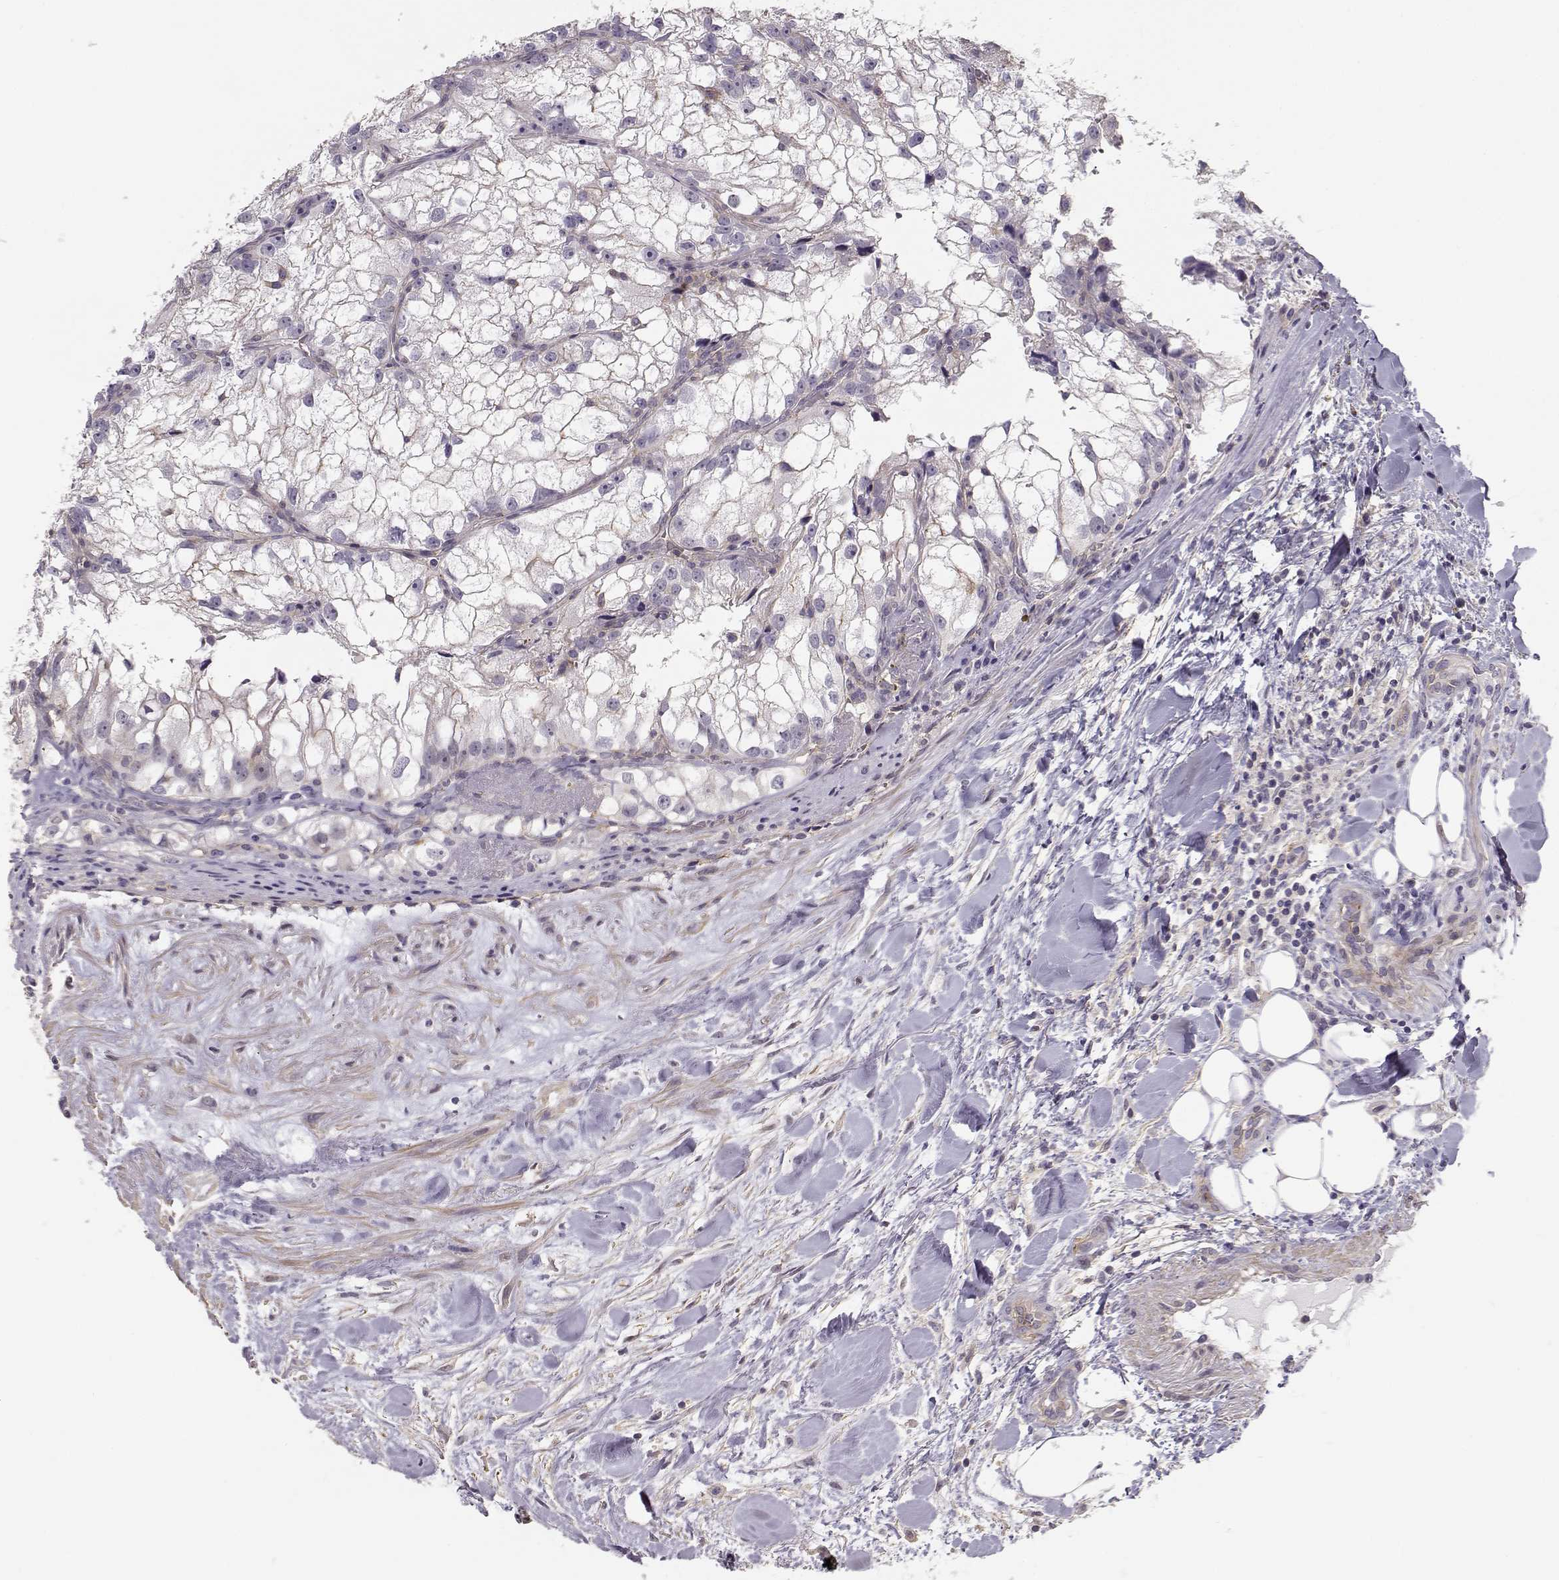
{"staining": {"intensity": "negative", "quantity": "none", "location": "none"}, "tissue": "renal cancer", "cell_type": "Tumor cells", "image_type": "cancer", "snomed": [{"axis": "morphology", "description": "Adenocarcinoma, NOS"}, {"axis": "topography", "description": "Kidney"}], "caption": "Micrograph shows no protein expression in tumor cells of renal cancer (adenocarcinoma) tissue.", "gene": "DAPL1", "patient": {"sex": "male", "age": 59}}